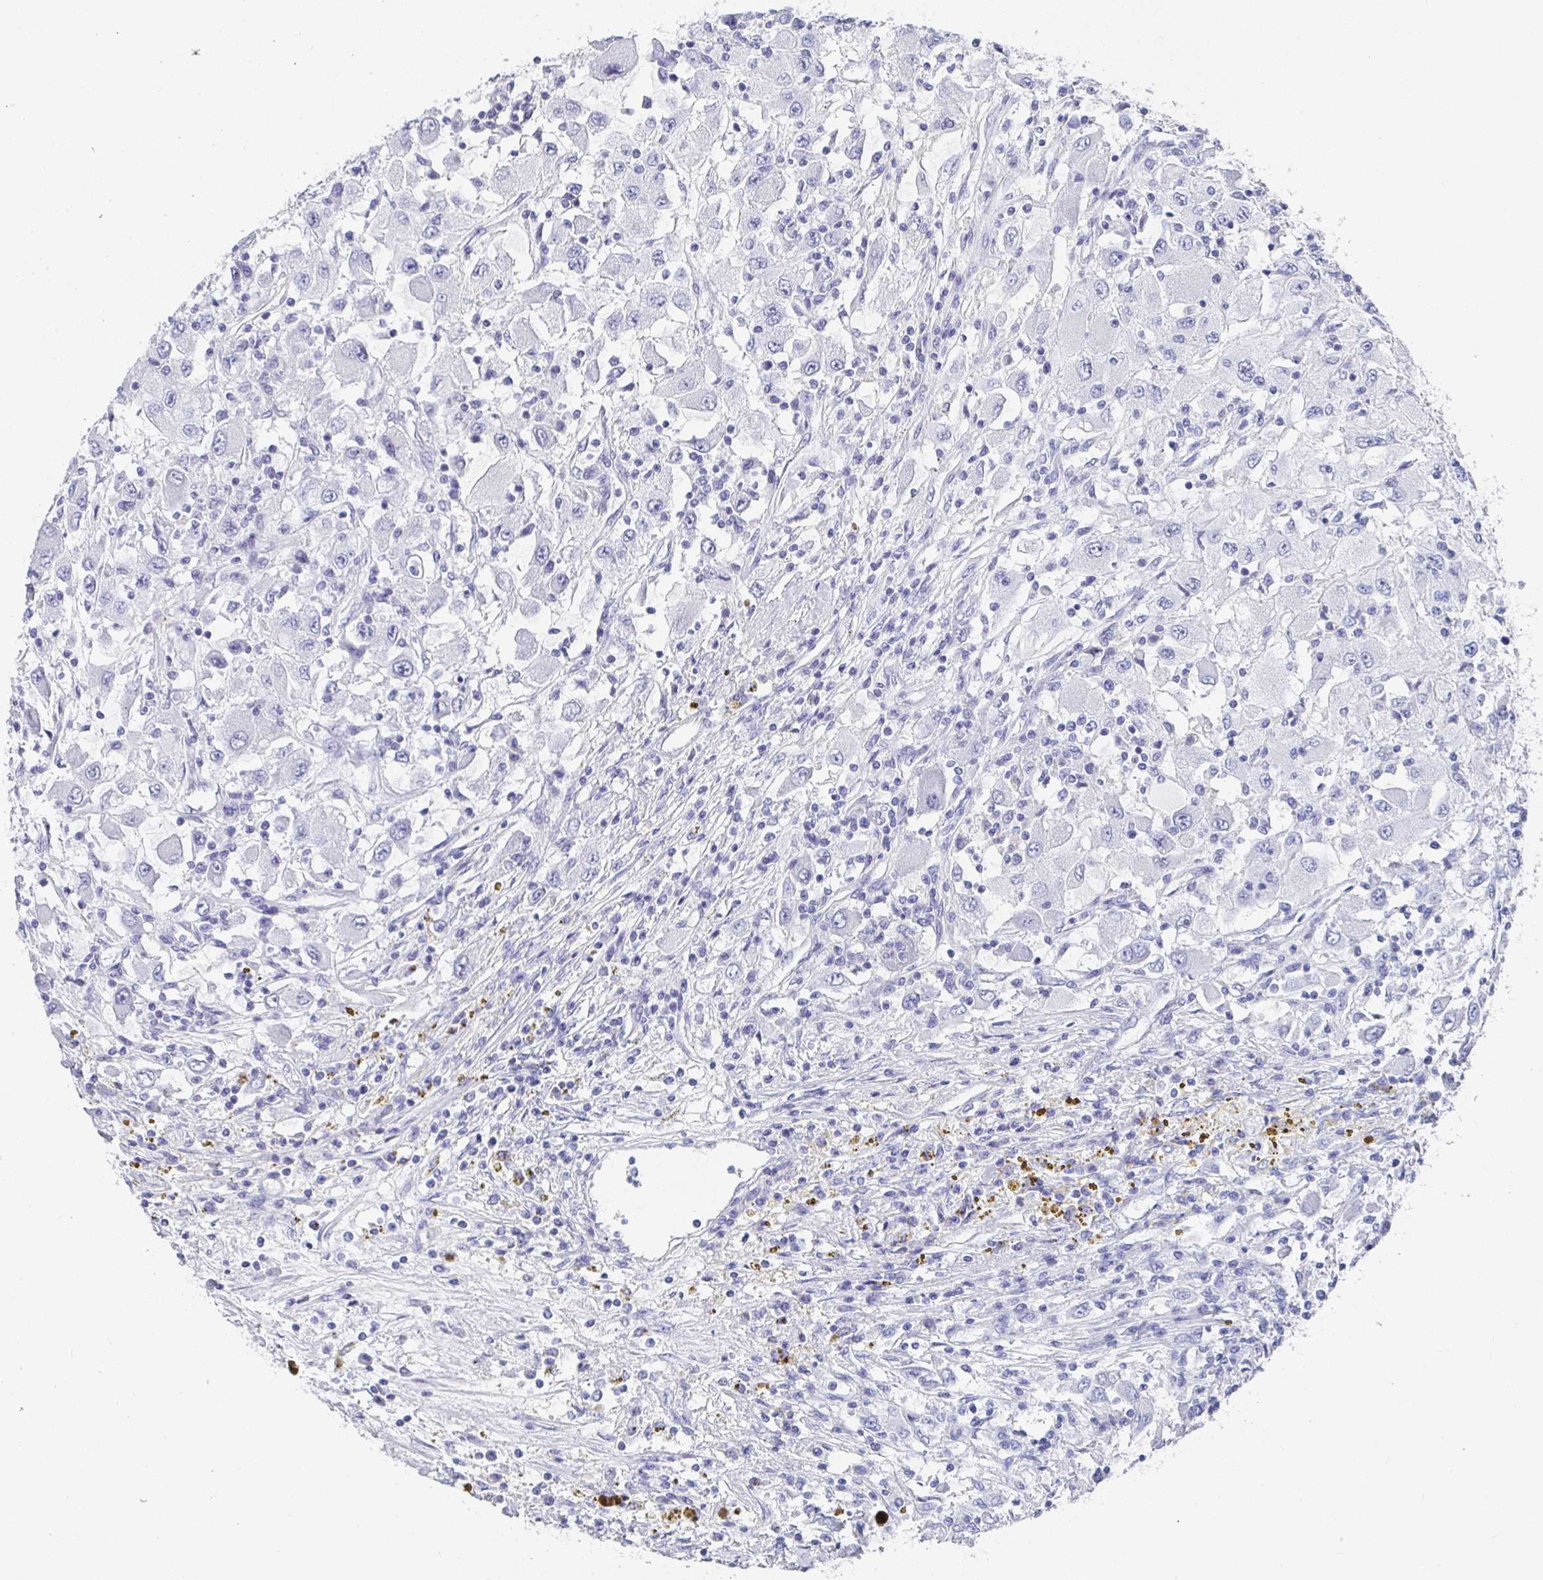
{"staining": {"intensity": "negative", "quantity": "none", "location": "none"}, "tissue": "renal cancer", "cell_type": "Tumor cells", "image_type": "cancer", "snomed": [{"axis": "morphology", "description": "Adenocarcinoma, NOS"}, {"axis": "topography", "description": "Kidney"}], "caption": "A photomicrograph of adenocarcinoma (renal) stained for a protein displays no brown staining in tumor cells. (DAB immunohistochemistry visualized using brightfield microscopy, high magnification).", "gene": "GRIA1", "patient": {"sex": "female", "age": 67}}